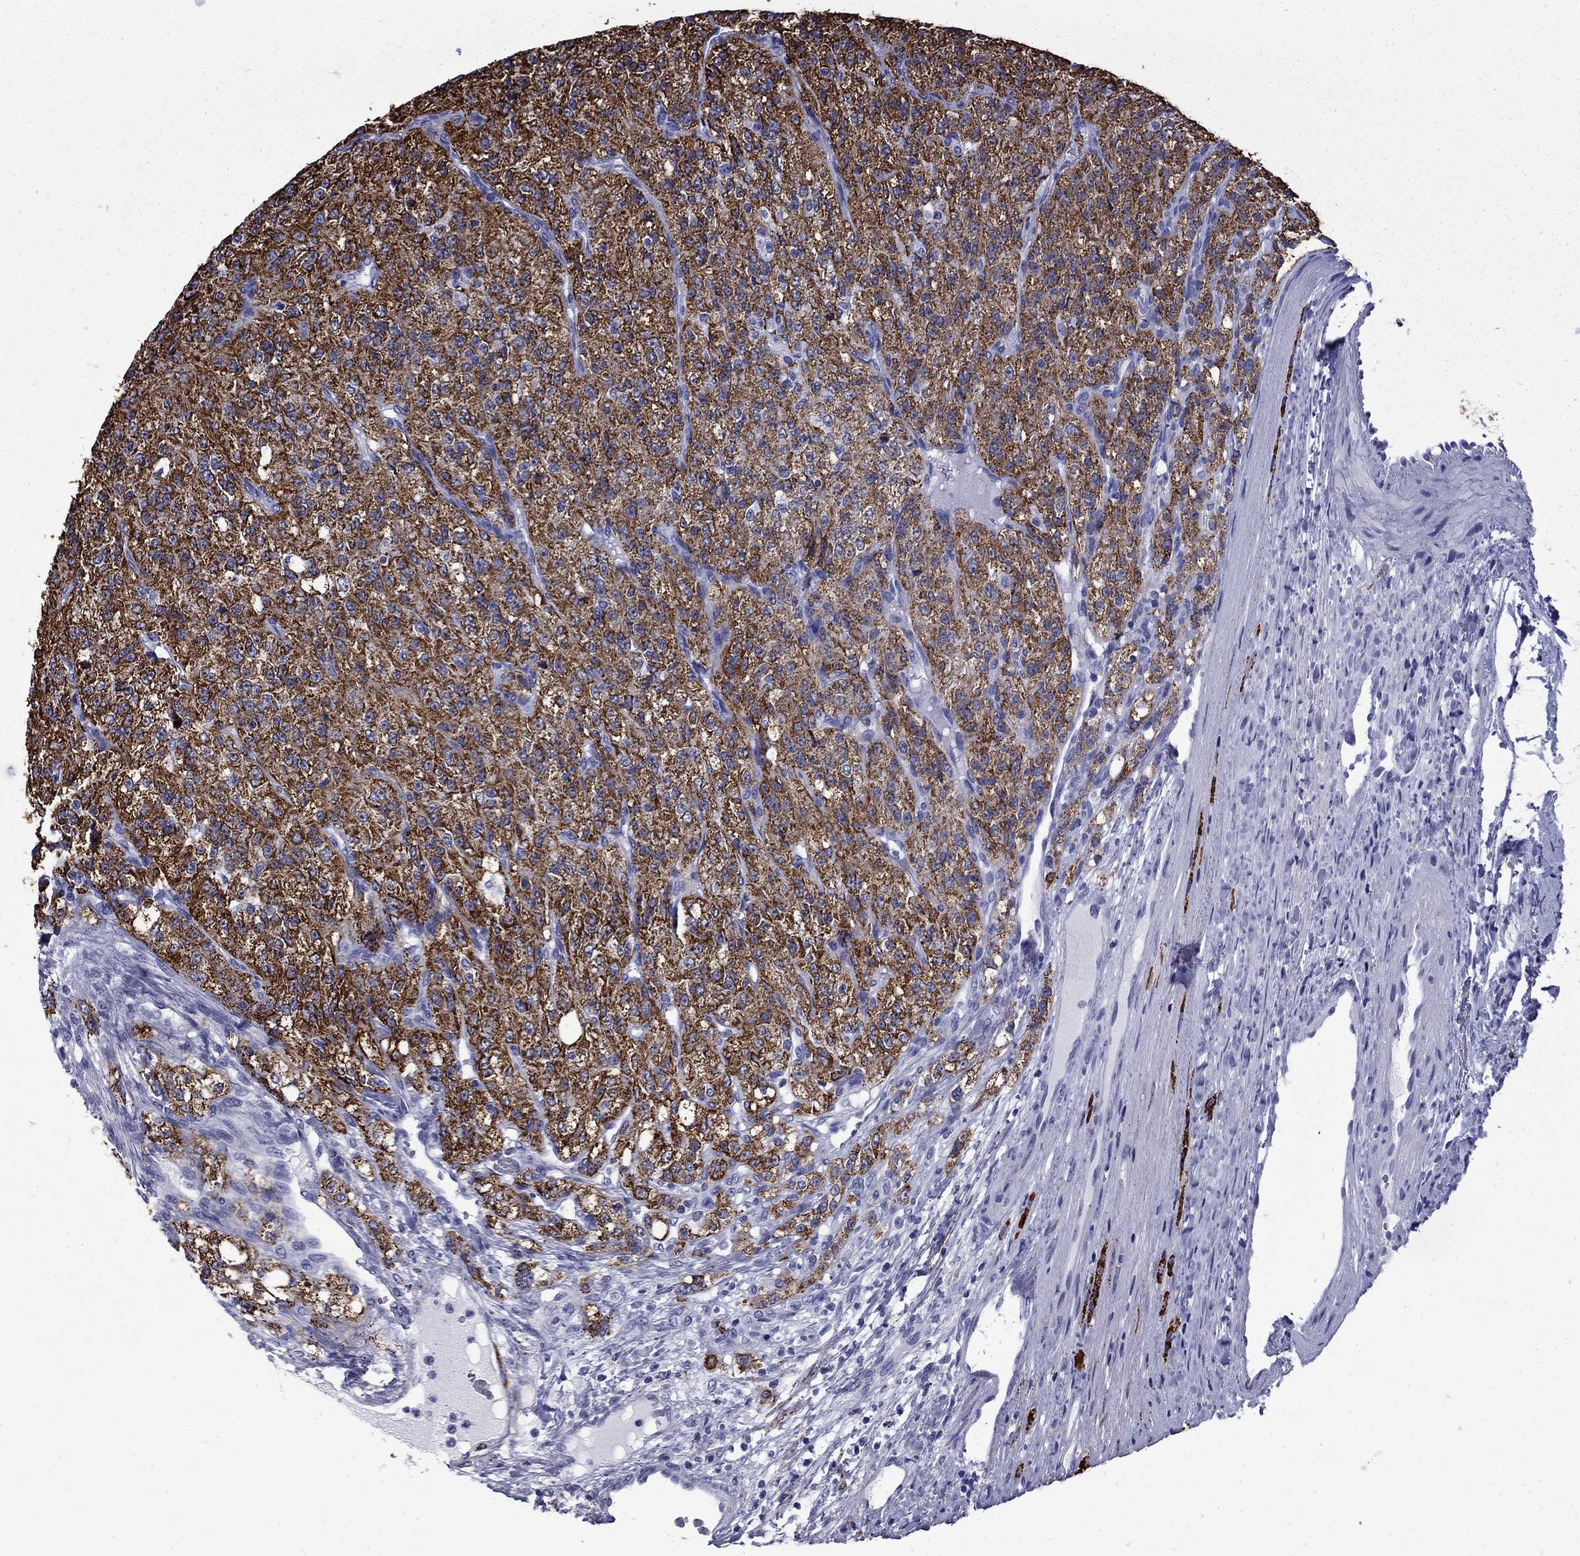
{"staining": {"intensity": "strong", "quantity": ">75%", "location": "cytoplasmic/membranous"}, "tissue": "renal cancer", "cell_type": "Tumor cells", "image_type": "cancer", "snomed": [{"axis": "morphology", "description": "Adenocarcinoma, NOS"}, {"axis": "topography", "description": "Kidney"}], "caption": "A brown stain shows strong cytoplasmic/membranous positivity of a protein in human renal cancer tumor cells.", "gene": "MGARP", "patient": {"sex": "female", "age": 63}}